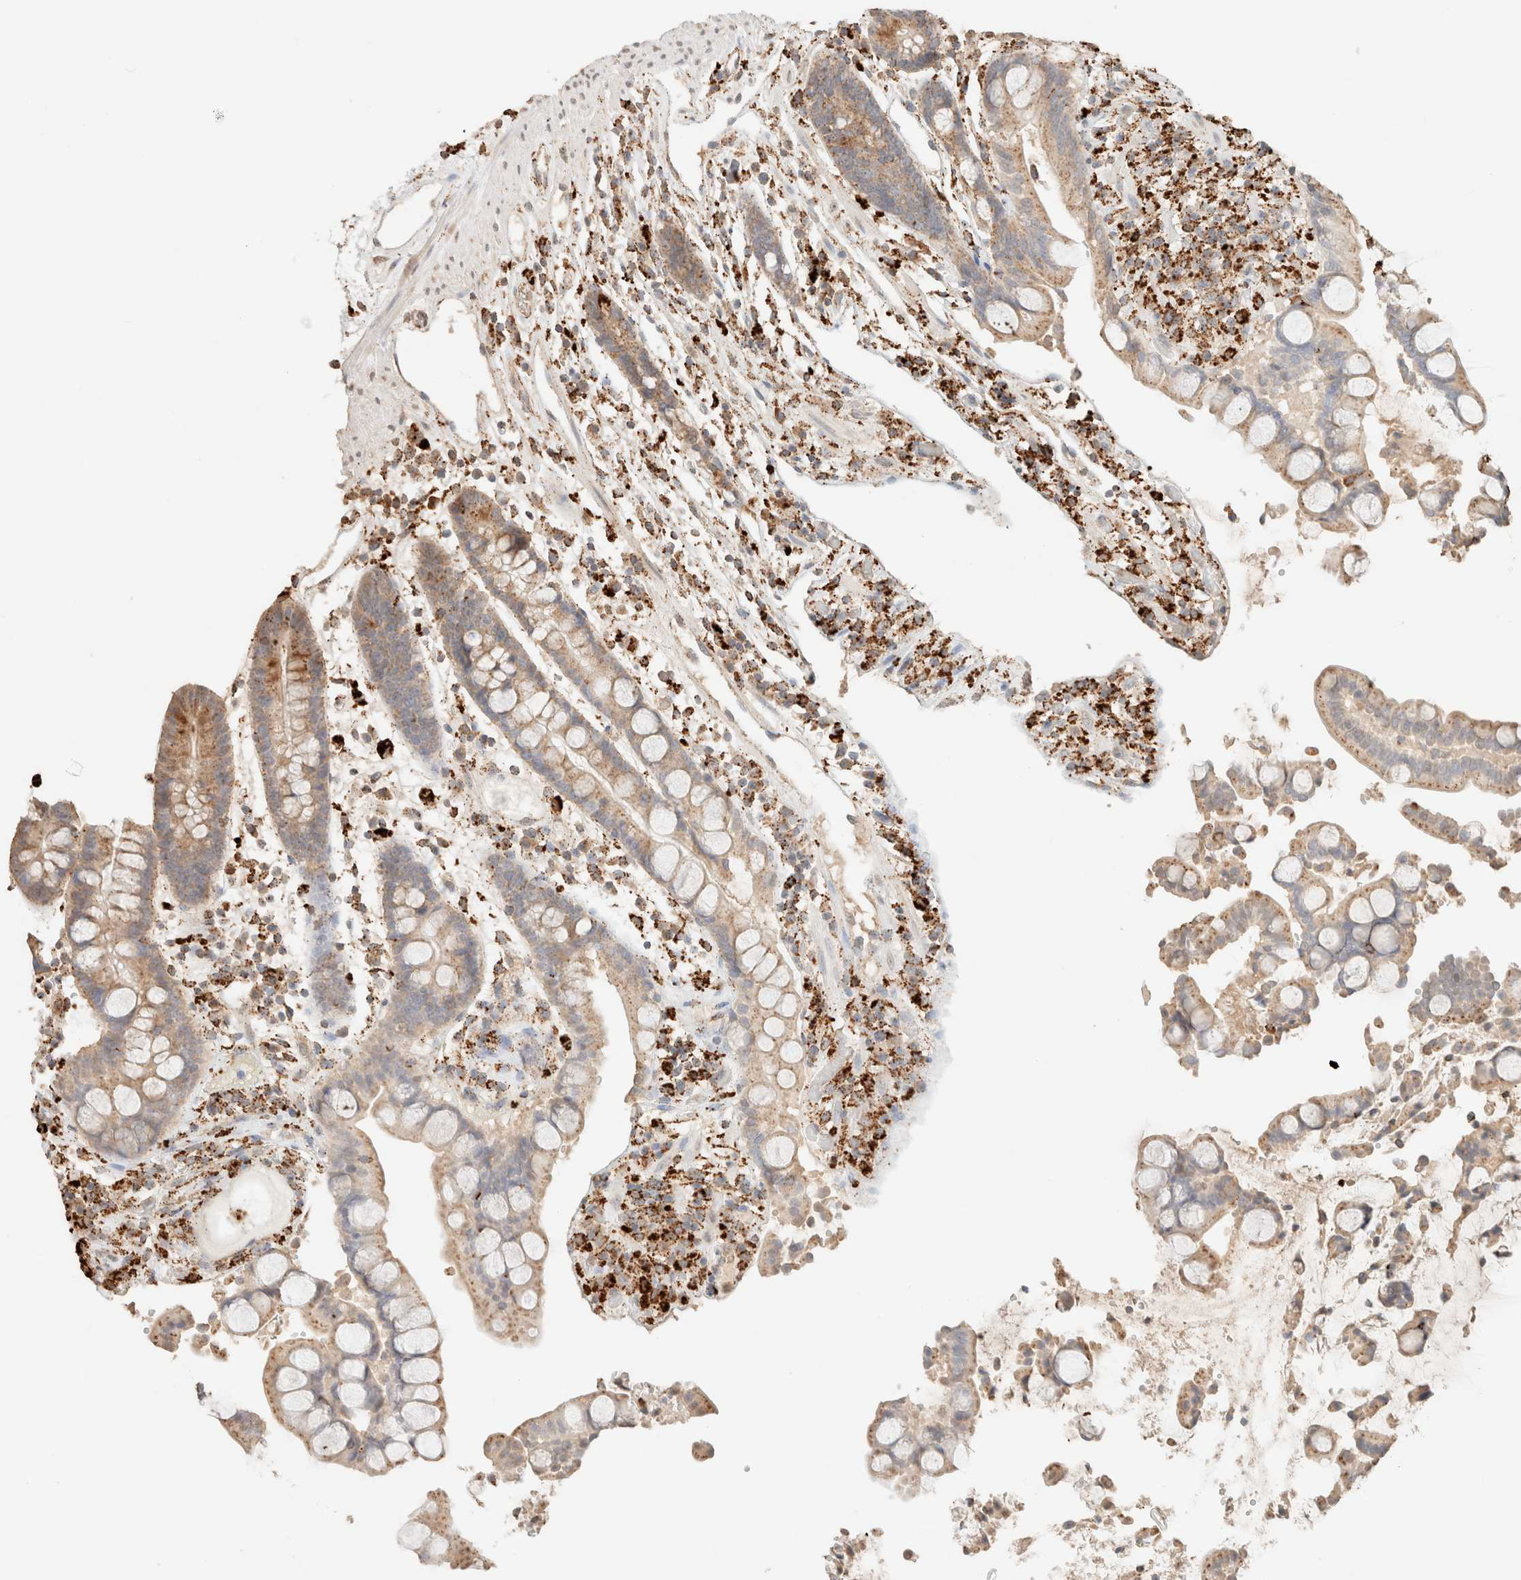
{"staining": {"intensity": "negative", "quantity": "none", "location": "none"}, "tissue": "colon", "cell_type": "Endothelial cells", "image_type": "normal", "snomed": [{"axis": "morphology", "description": "Normal tissue, NOS"}, {"axis": "topography", "description": "Colon"}], "caption": "Endothelial cells are negative for protein expression in normal human colon. (Stains: DAB (3,3'-diaminobenzidine) immunohistochemistry with hematoxylin counter stain, Microscopy: brightfield microscopy at high magnification).", "gene": "CTSC", "patient": {"sex": "male", "age": 73}}